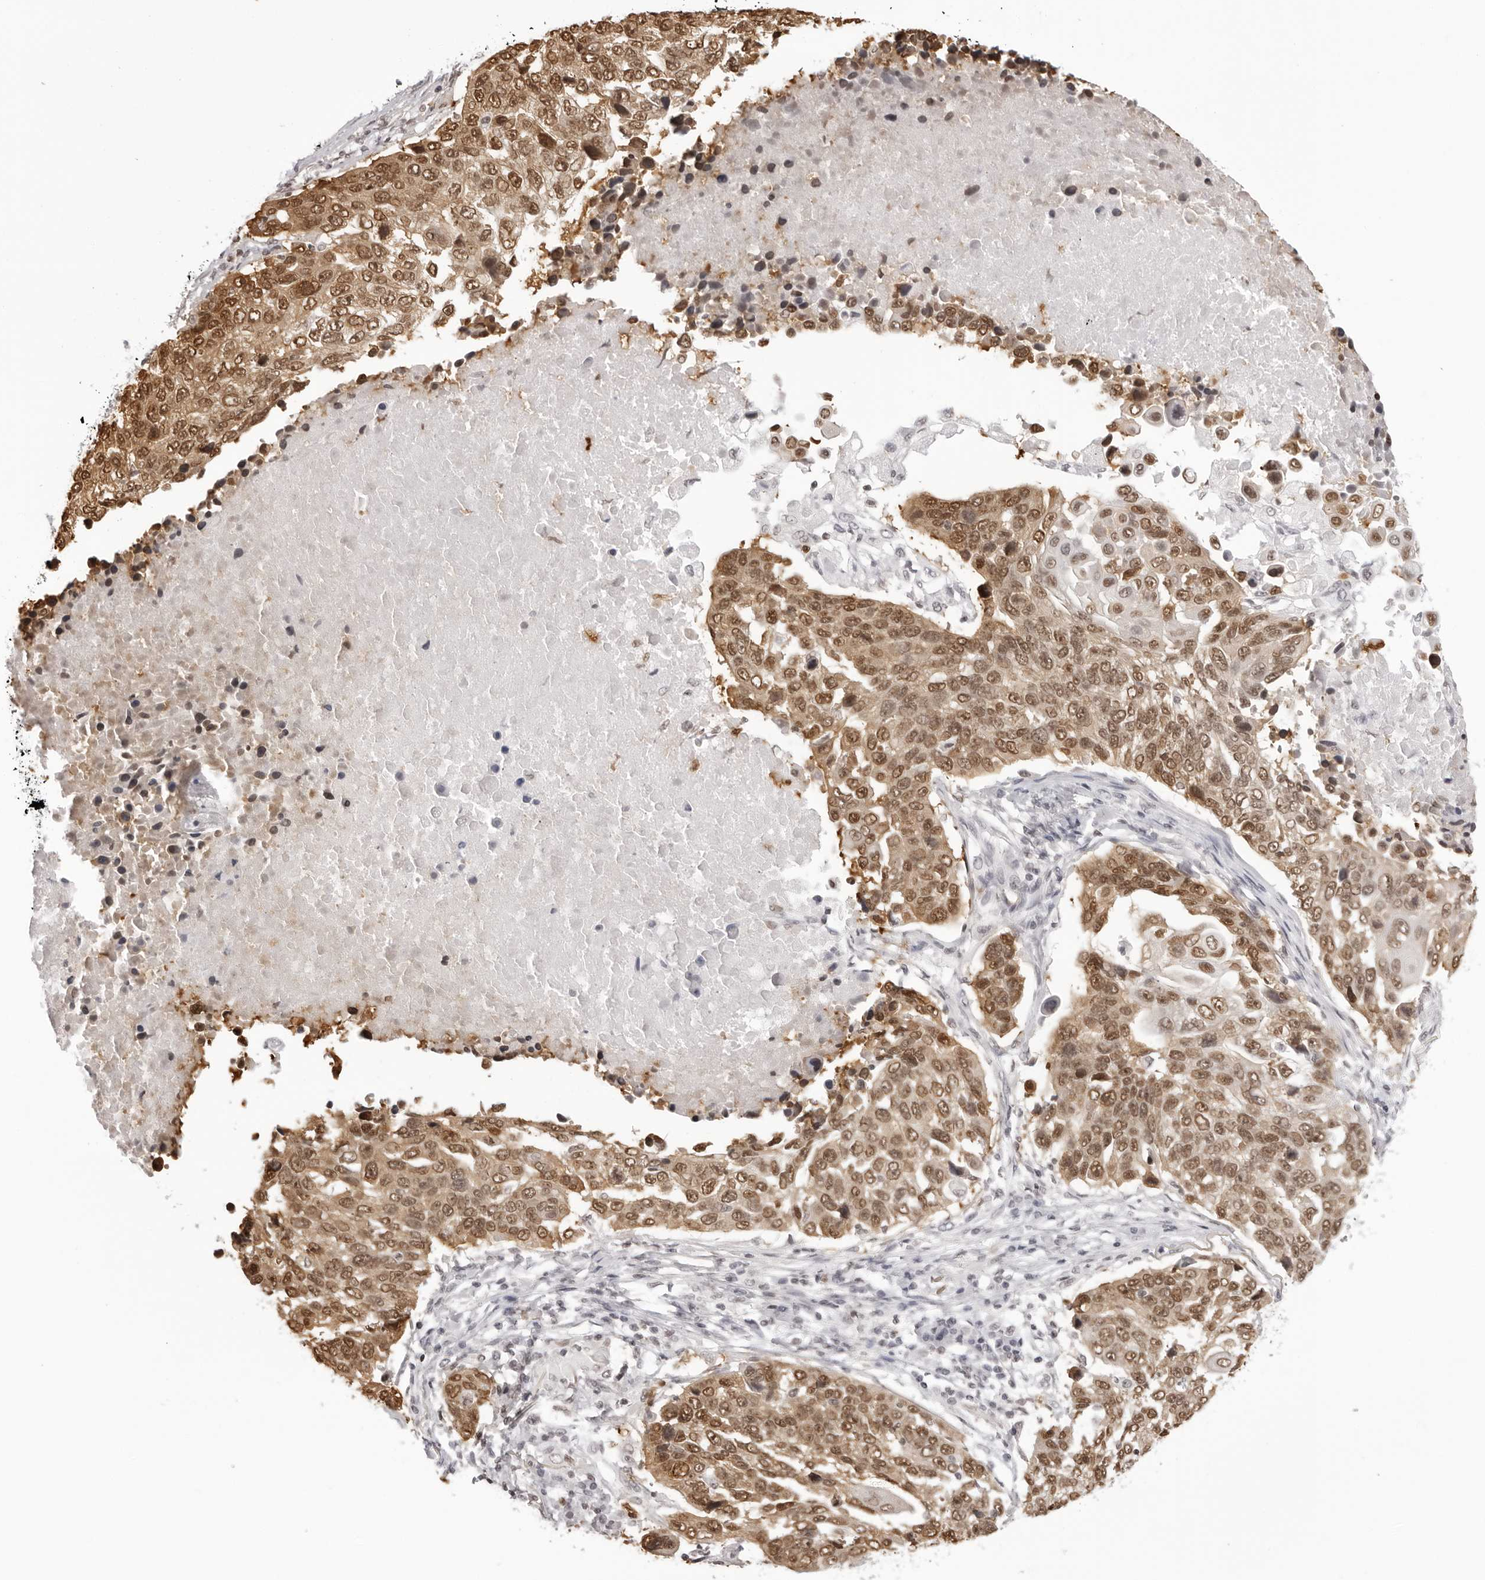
{"staining": {"intensity": "moderate", "quantity": ">75%", "location": "cytoplasmic/membranous,nuclear"}, "tissue": "lung cancer", "cell_type": "Tumor cells", "image_type": "cancer", "snomed": [{"axis": "morphology", "description": "Squamous cell carcinoma, NOS"}, {"axis": "topography", "description": "Lung"}], "caption": "An image of squamous cell carcinoma (lung) stained for a protein reveals moderate cytoplasmic/membranous and nuclear brown staining in tumor cells. (brown staining indicates protein expression, while blue staining denotes nuclei).", "gene": "HSPA4", "patient": {"sex": "male", "age": 66}}